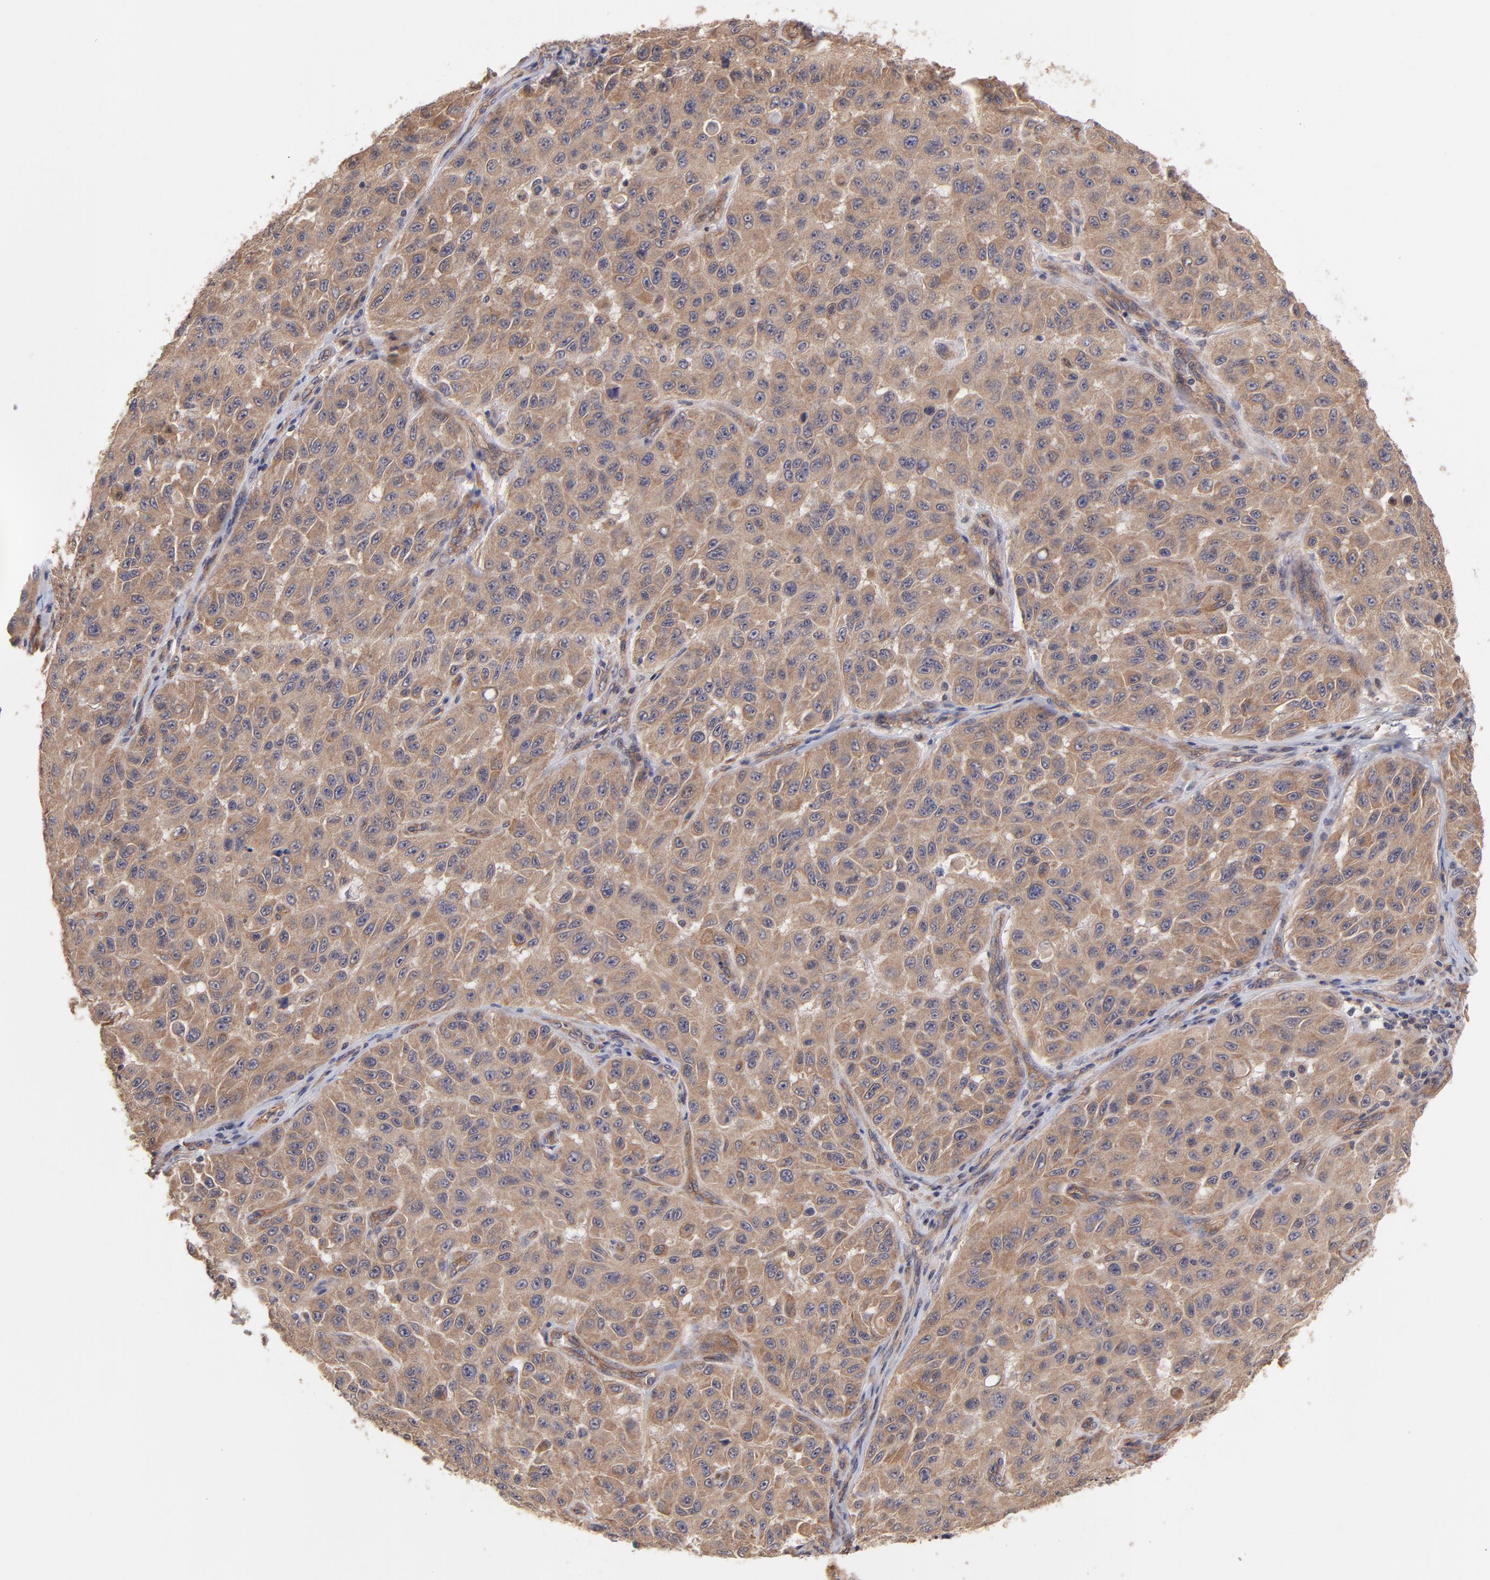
{"staining": {"intensity": "moderate", "quantity": ">75%", "location": "cytoplasmic/membranous"}, "tissue": "melanoma", "cell_type": "Tumor cells", "image_type": "cancer", "snomed": [{"axis": "morphology", "description": "Malignant melanoma, NOS"}, {"axis": "topography", "description": "Skin"}], "caption": "Melanoma stained with a protein marker reveals moderate staining in tumor cells.", "gene": "STAP2", "patient": {"sex": "male", "age": 30}}